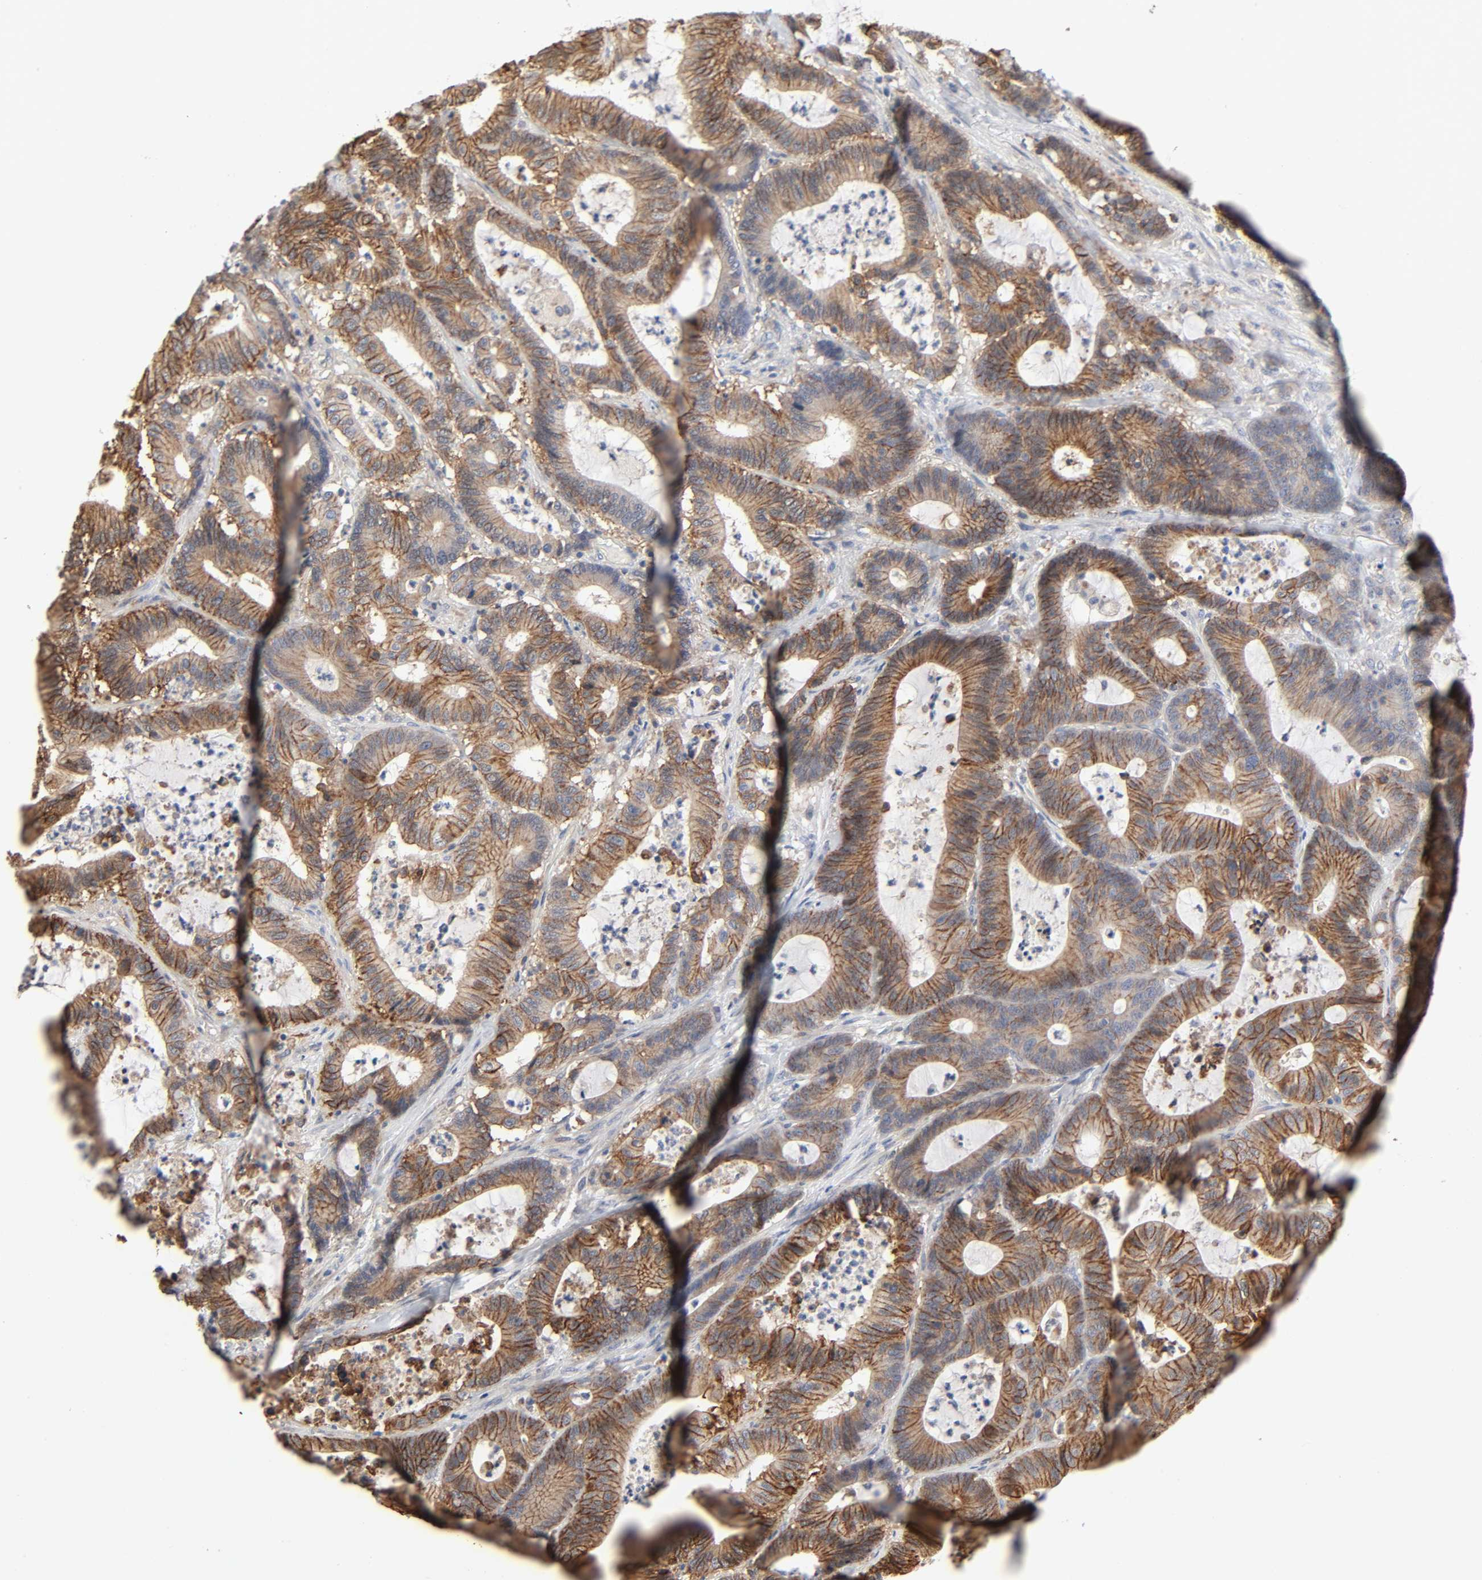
{"staining": {"intensity": "moderate", "quantity": ">75%", "location": "cytoplasmic/membranous"}, "tissue": "colorectal cancer", "cell_type": "Tumor cells", "image_type": "cancer", "snomed": [{"axis": "morphology", "description": "Adenocarcinoma, NOS"}, {"axis": "topography", "description": "Colon"}], "caption": "A micrograph showing moderate cytoplasmic/membranous expression in approximately >75% of tumor cells in colorectal adenocarcinoma, as visualized by brown immunohistochemical staining.", "gene": "NDRG2", "patient": {"sex": "female", "age": 84}}